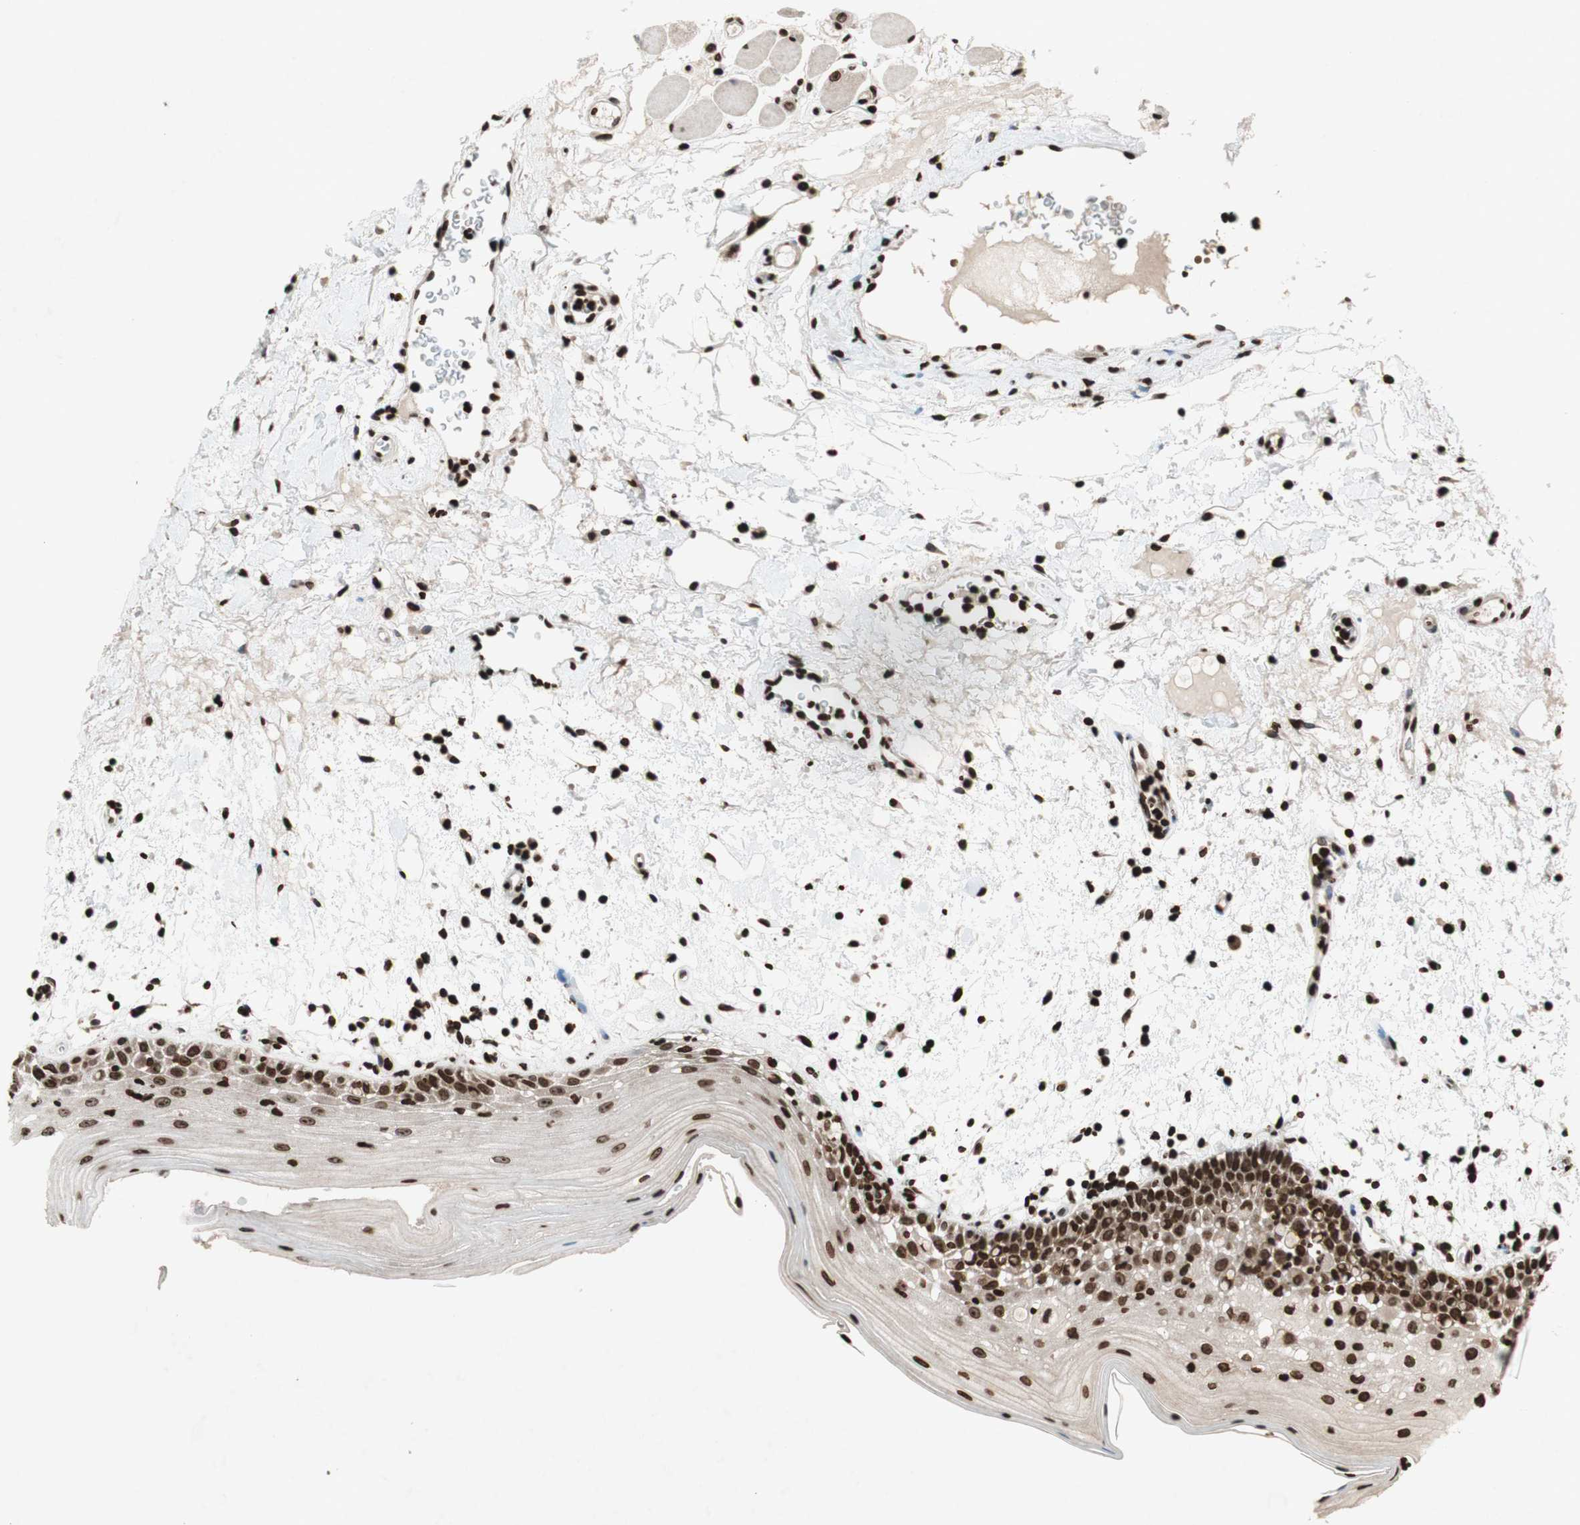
{"staining": {"intensity": "strong", "quantity": ">75%", "location": "nuclear"}, "tissue": "oral mucosa", "cell_type": "Squamous epithelial cells", "image_type": "normal", "snomed": [{"axis": "morphology", "description": "Normal tissue, NOS"}, {"axis": "morphology", "description": "Squamous cell carcinoma, NOS"}, {"axis": "topography", "description": "Skeletal muscle"}, {"axis": "topography", "description": "Oral tissue"}], "caption": "DAB (3,3'-diaminobenzidine) immunohistochemical staining of normal human oral mucosa demonstrates strong nuclear protein positivity in about >75% of squamous epithelial cells. (brown staining indicates protein expression, while blue staining denotes nuclei).", "gene": "NCOA3", "patient": {"sex": "male", "age": 71}}